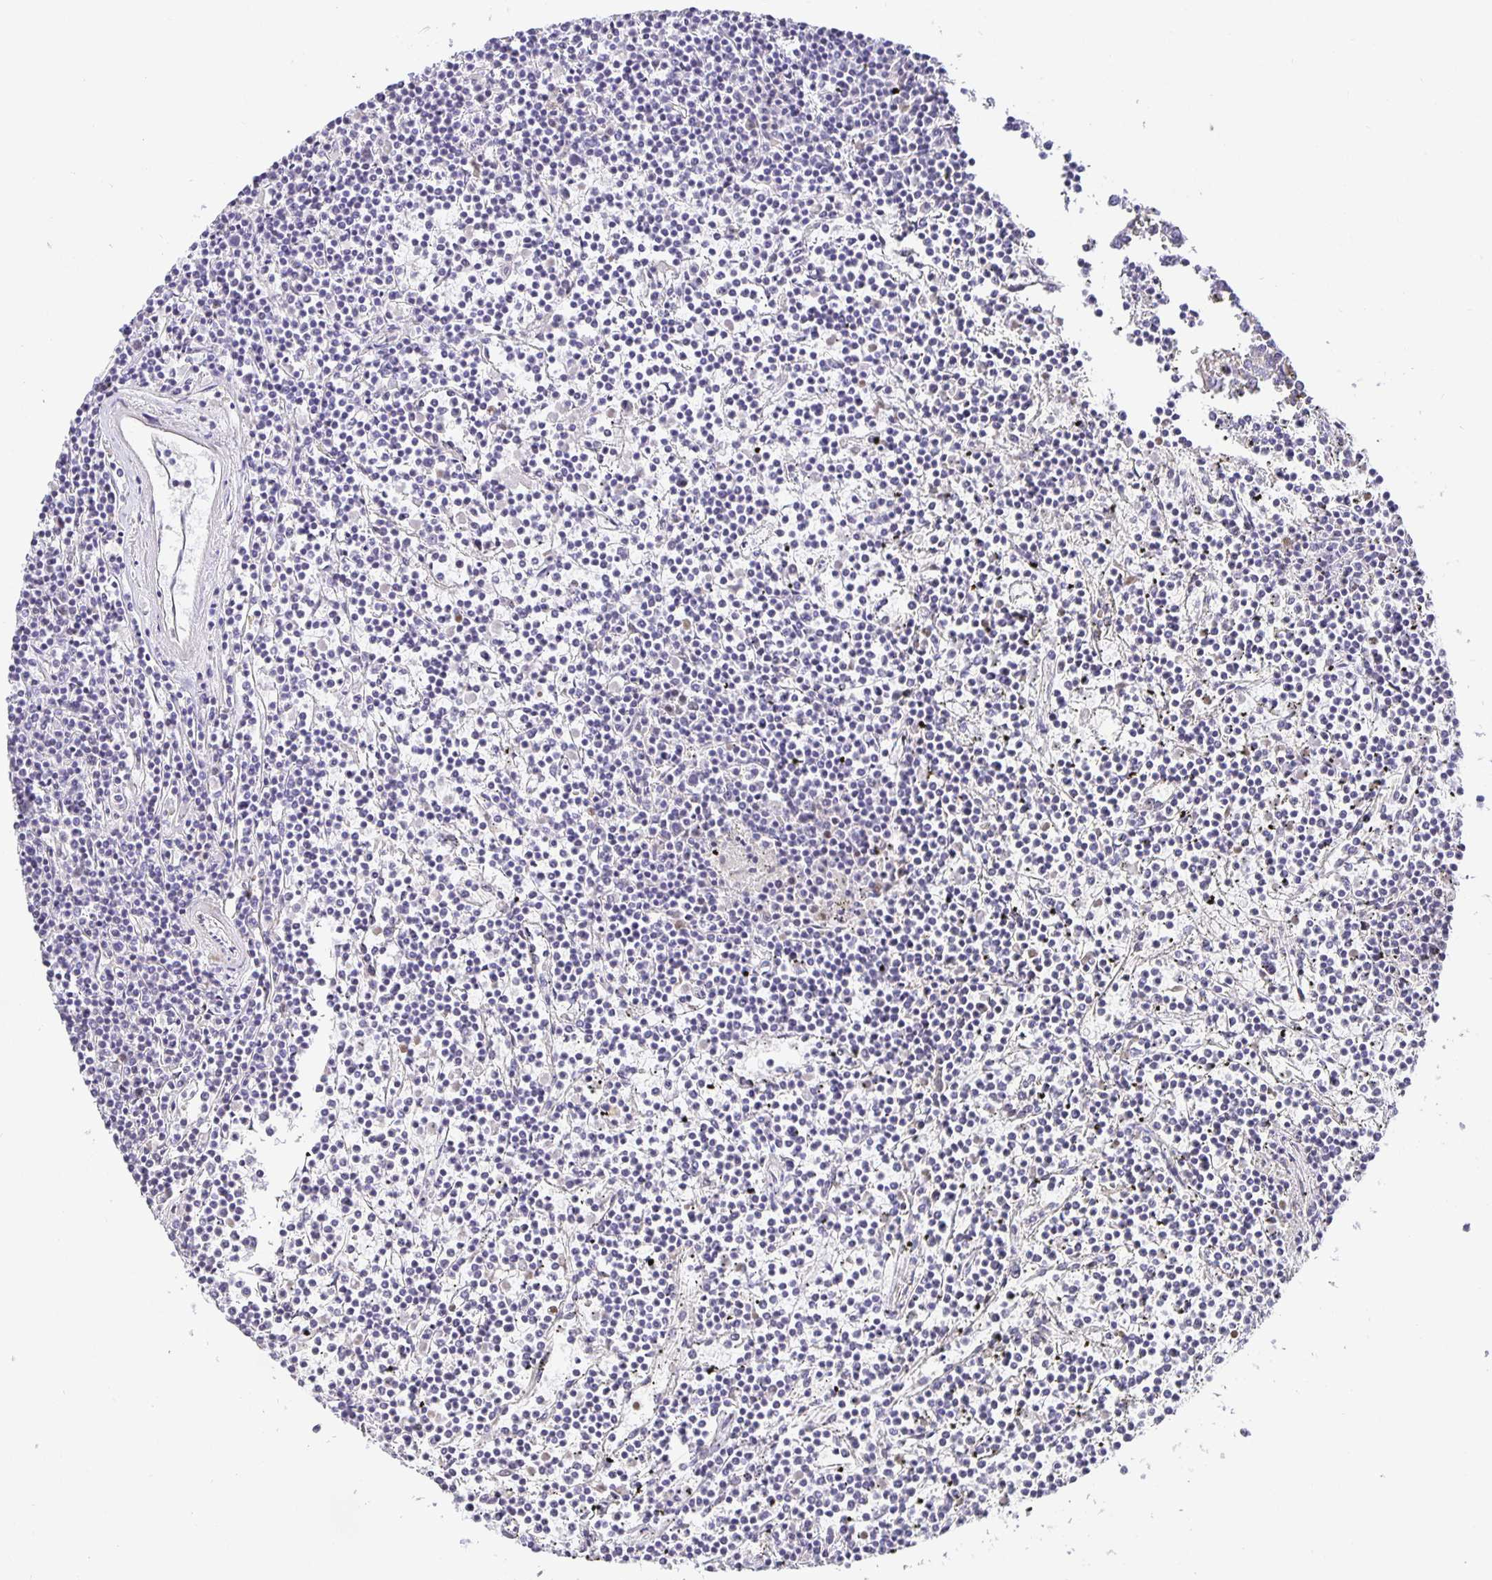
{"staining": {"intensity": "negative", "quantity": "none", "location": "none"}, "tissue": "lymphoma", "cell_type": "Tumor cells", "image_type": "cancer", "snomed": [{"axis": "morphology", "description": "Malignant lymphoma, non-Hodgkin's type, Low grade"}, {"axis": "topography", "description": "Spleen"}], "caption": "The photomicrograph demonstrates no significant staining in tumor cells of malignant lymphoma, non-Hodgkin's type (low-grade).", "gene": "TJP3", "patient": {"sex": "female", "age": 19}}